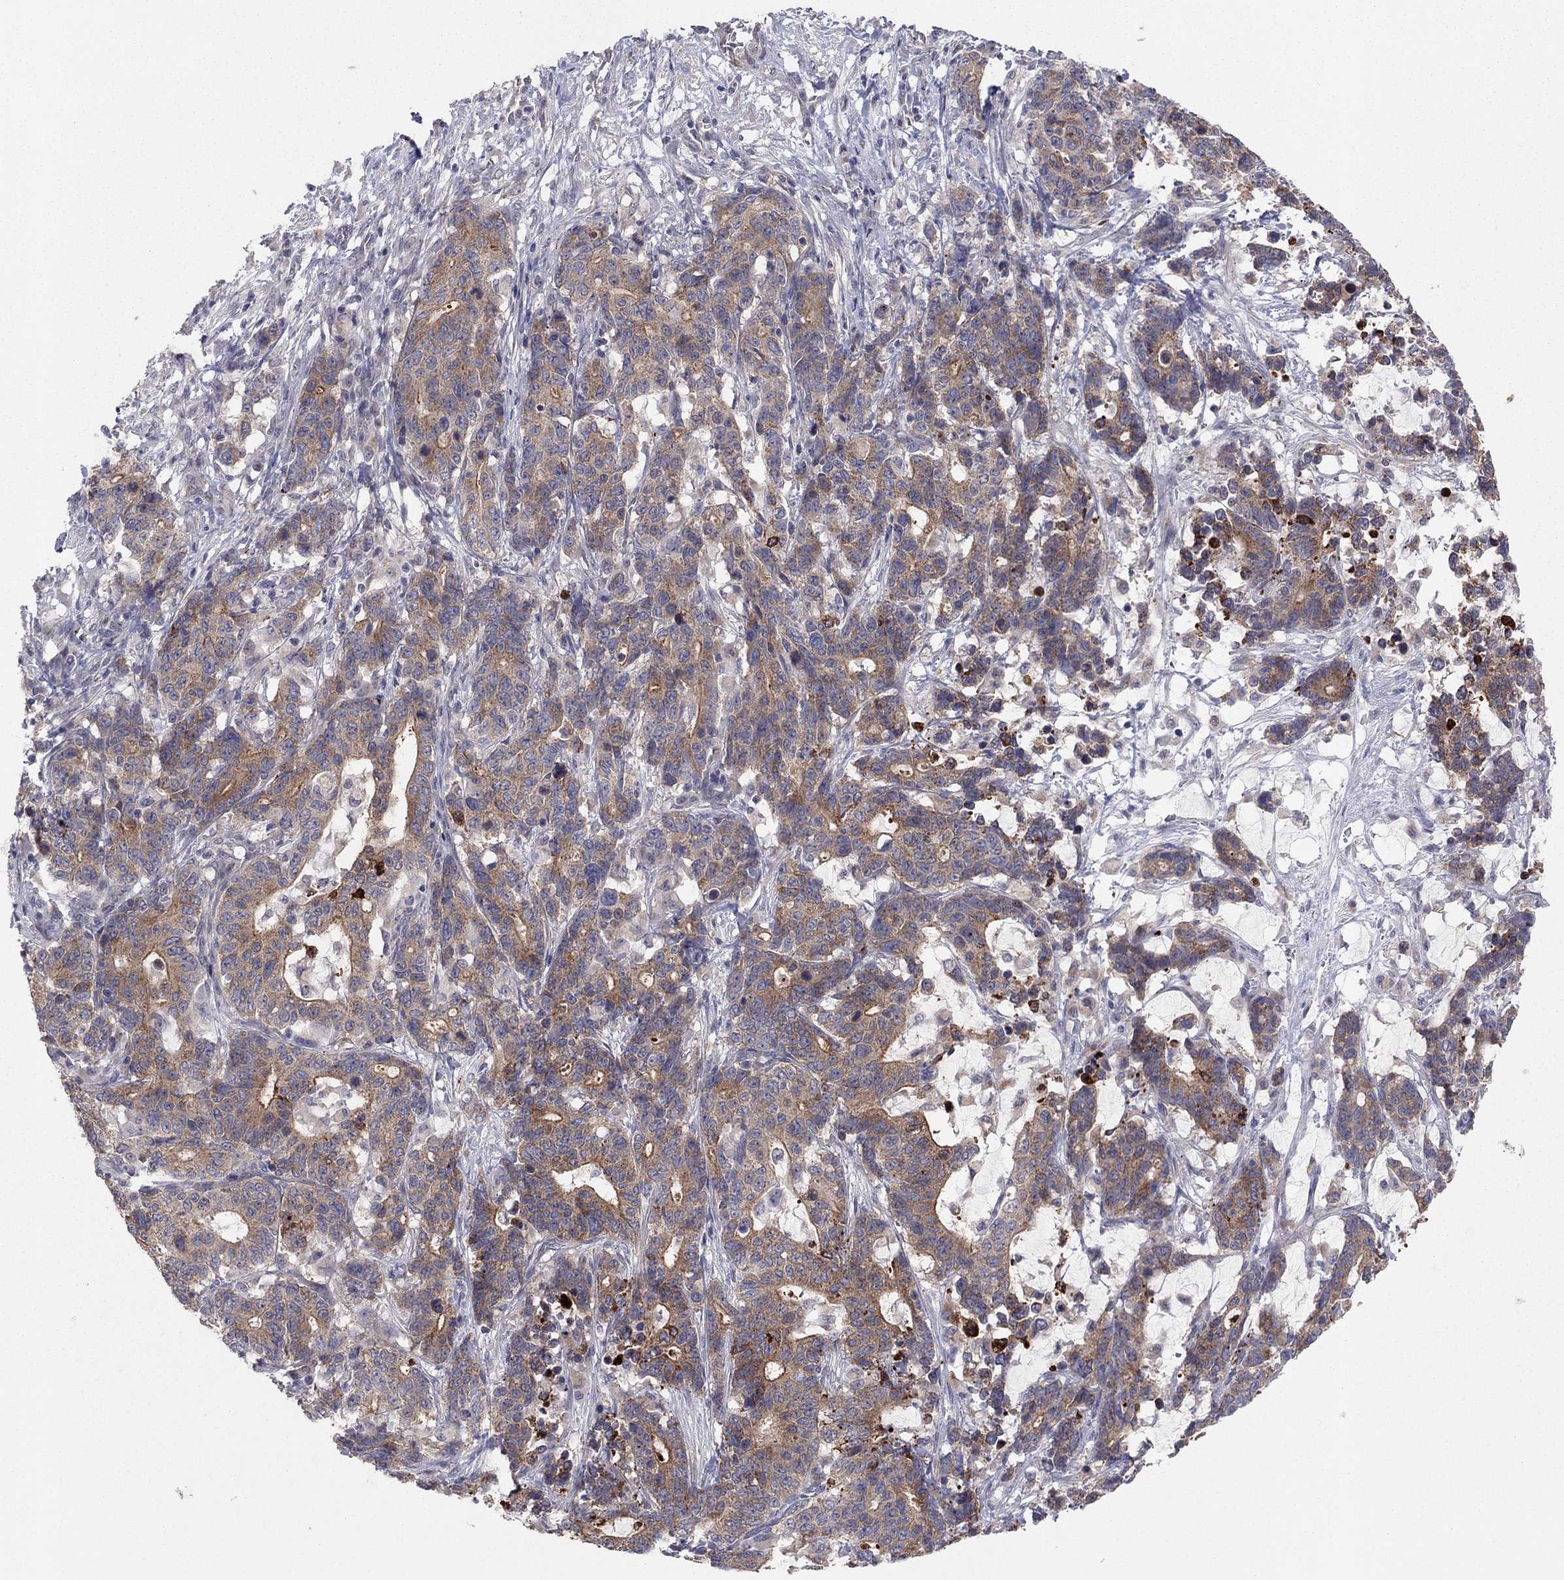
{"staining": {"intensity": "strong", "quantity": "25%-75%", "location": "cytoplasmic/membranous"}, "tissue": "stomach cancer", "cell_type": "Tumor cells", "image_type": "cancer", "snomed": [{"axis": "morphology", "description": "Normal tissue, NOS"}, {"axis": "morphology", "description": "Adenocarcinoma, NOS"}, {"axis": "topography", "description": "Stomach"}], "caption": "IHC of human adenocarcinoma (stomach) displays high levels of strong cytoplasmic/membranous expression in approximately 25%-75% of tumor cells.", "gene": "CRACDL", "patient": {"sex": "female", "age": 64}}